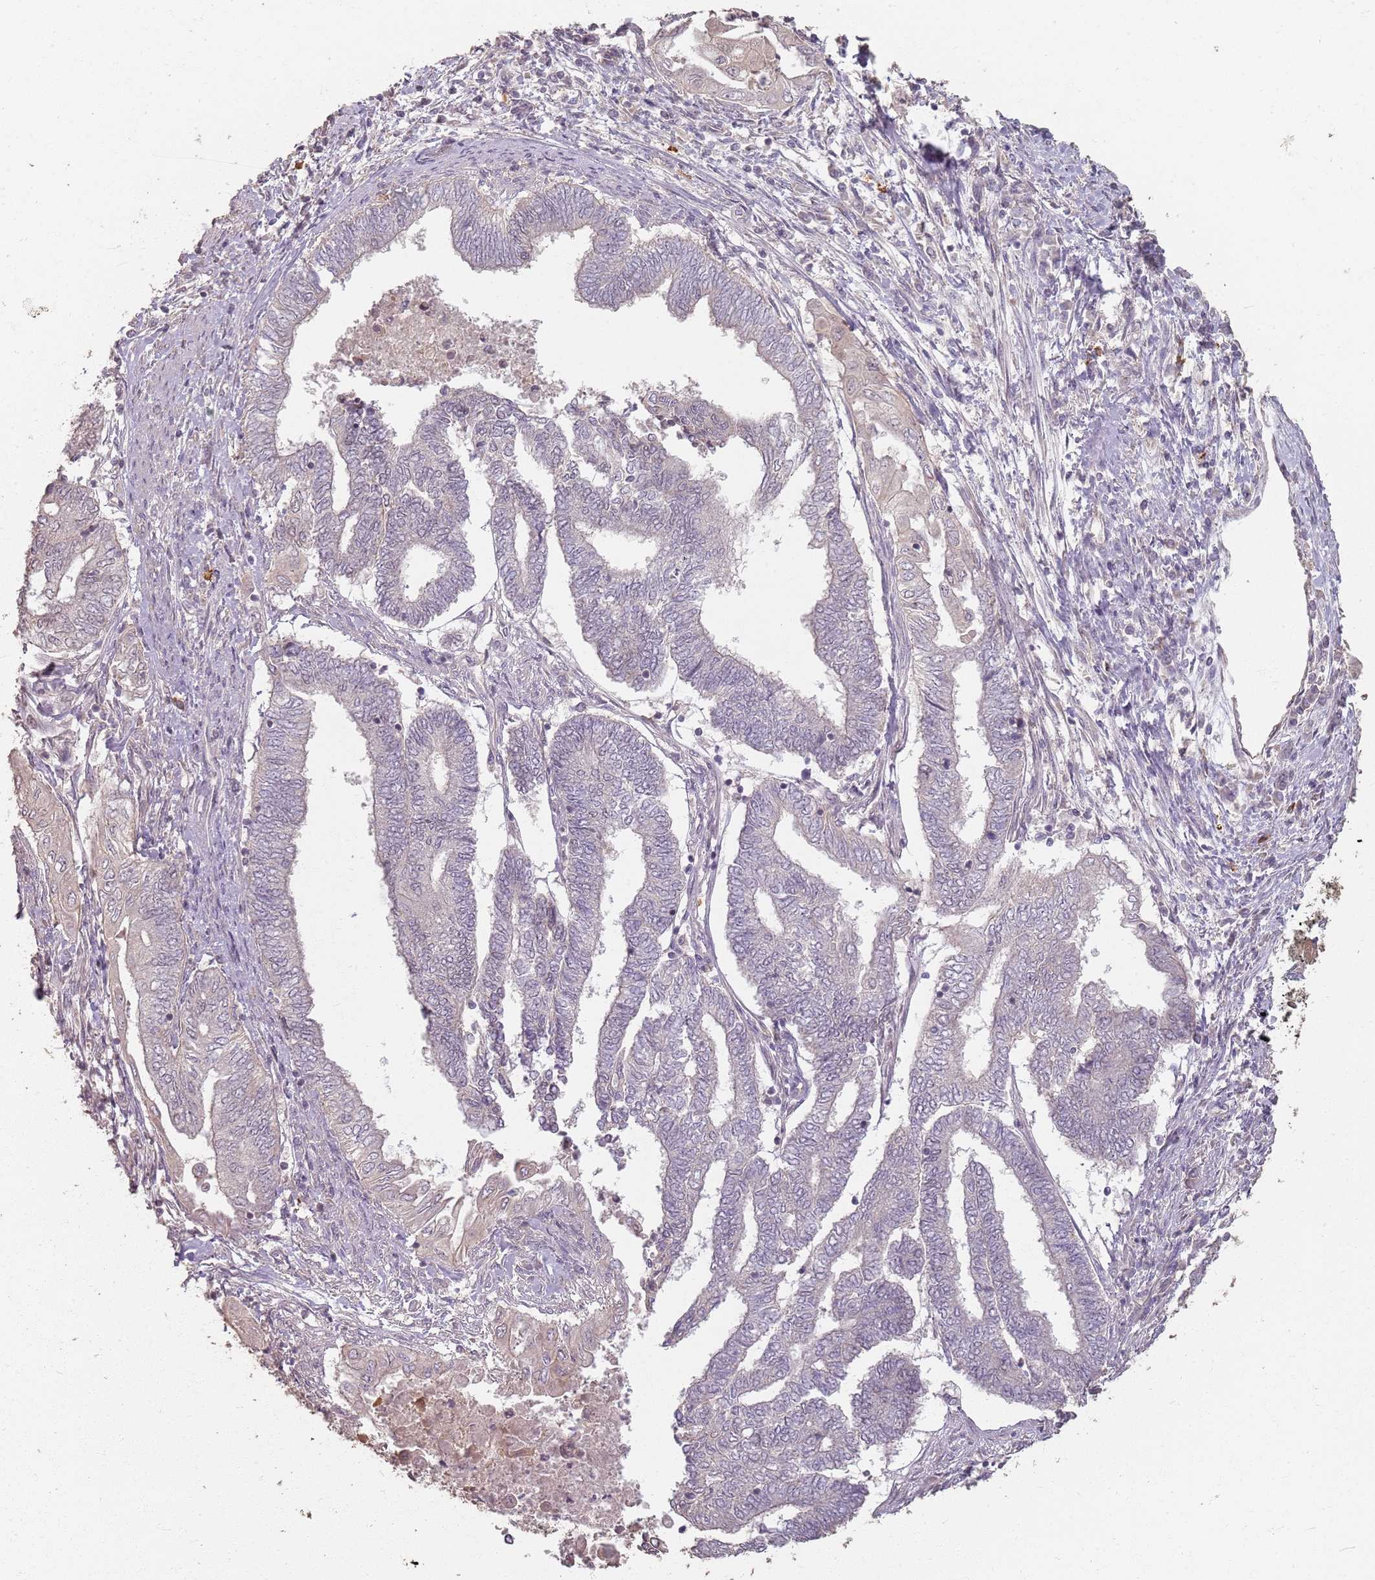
{"staining": {"intensity": "negative", "quantity": "none", "location": "none"}, "tissue": "endometrial cancer", "cell_type": "Tumor cells", "image_type": "cancer", "snomed": [{"axis": "morphology", "description": "Adenocarcinoma, NOS"}, {"axis": "topography", "description": "Uterus"}, {"axis": "topography", "description": "Endometrium"}], "caption": "Protein analysis of endometrial cancer reveals no significant positivity in tumor cells.", "gene": "CCDC168", "patient": {"sex": "female", "age": 70}}